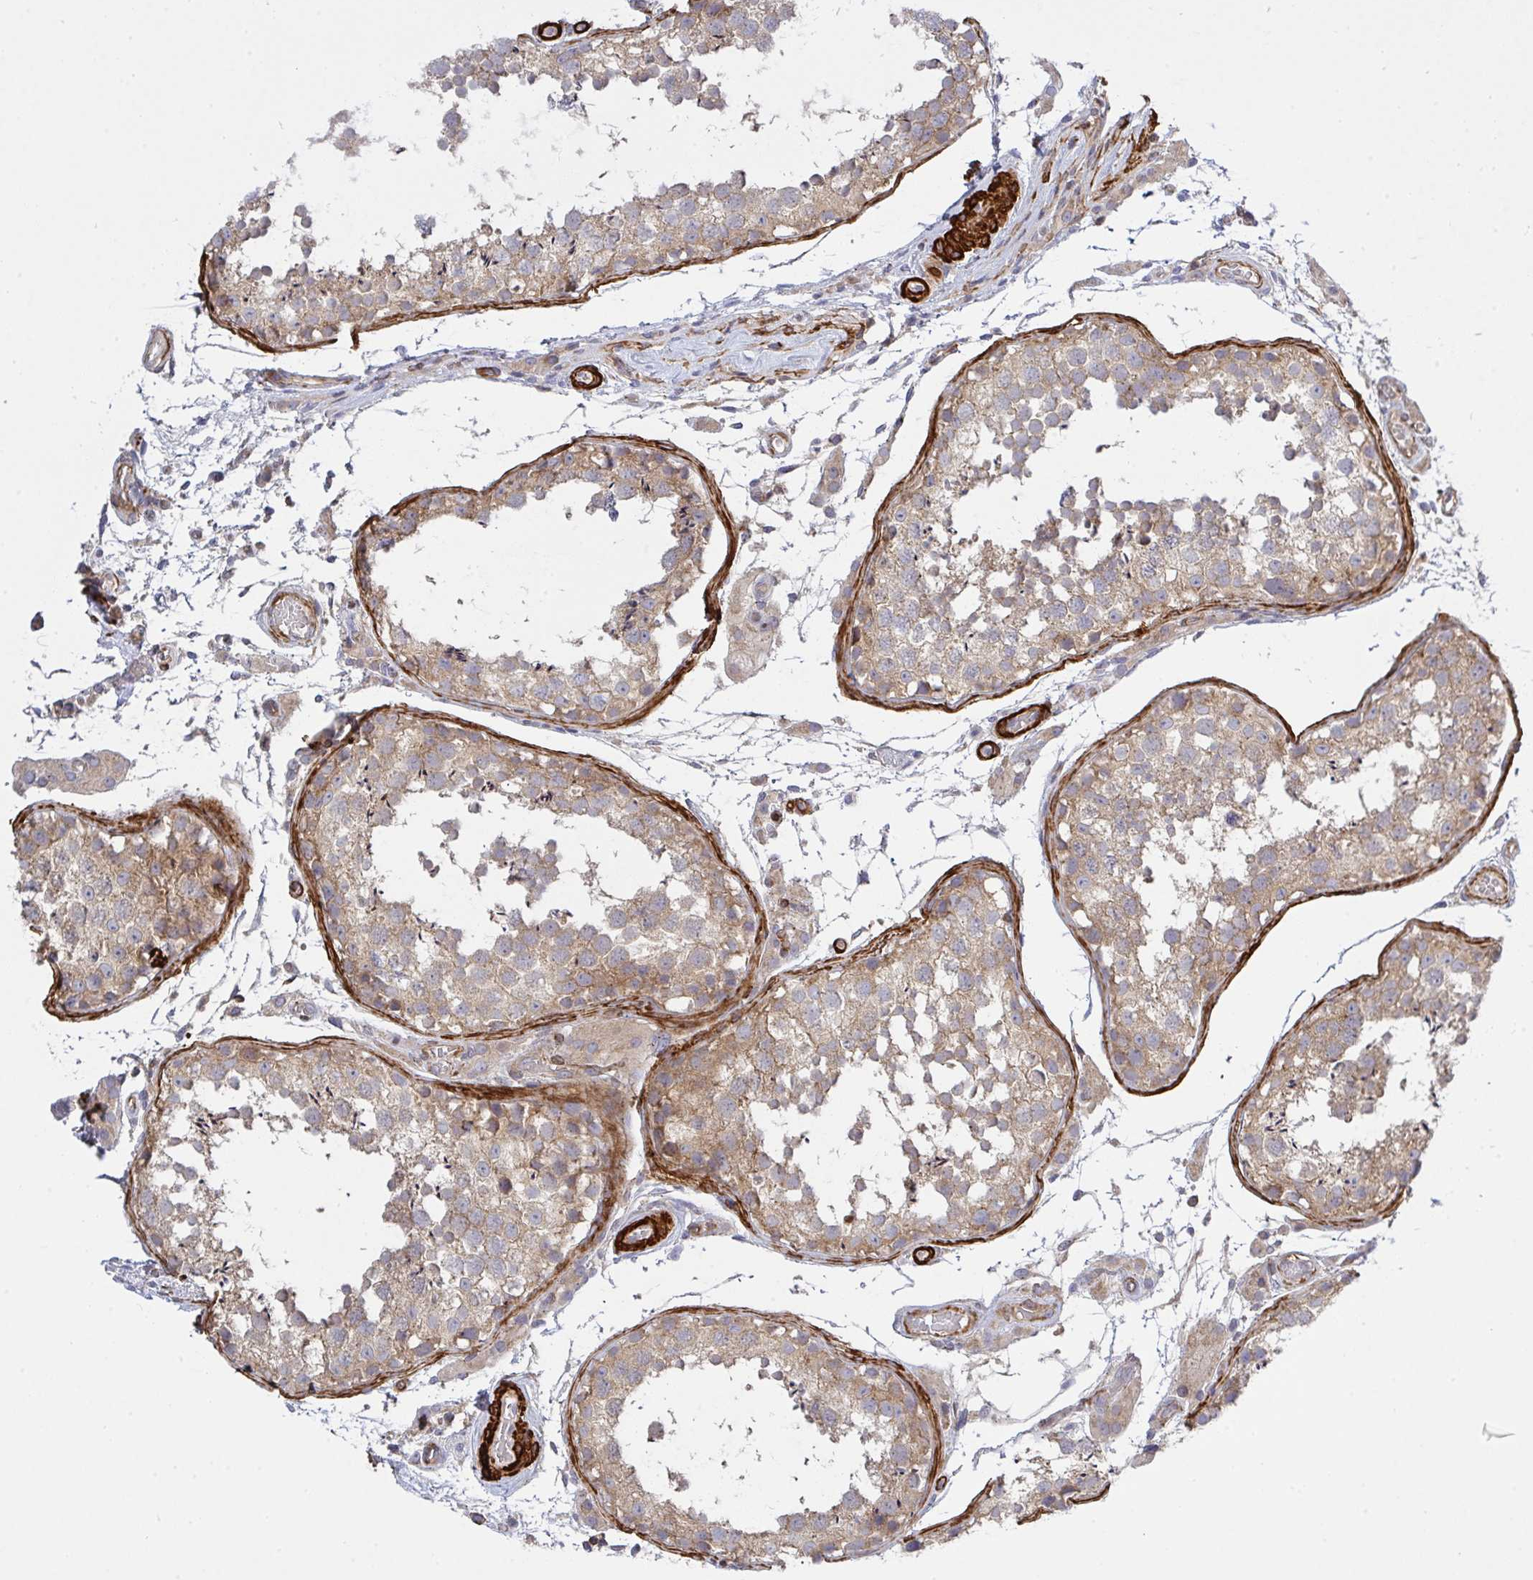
{"staining": {"intensity": "weak", "quantity": ">75%", "location": "cytoplasmic/membranous"}, "tissue": "testis", "cell_type": "Cells in seminiferous ducts", "image_type": "normal", "snomed": [{"axis": "morphology", "description": "Normal tissue, NOS"}, {"axis": "morphology", "description": "Seminoma, NOS"}, {"axis": "topography", "description": "Testis"}], "caption": "Testis stained for a protein (brown) demonstrates weak cytoplasmic/membranous positive positivity in about >75% of cells in seminiferous ducts.", "gene": "FRMD3", "patient": {"sex": "male", "age": 29}}